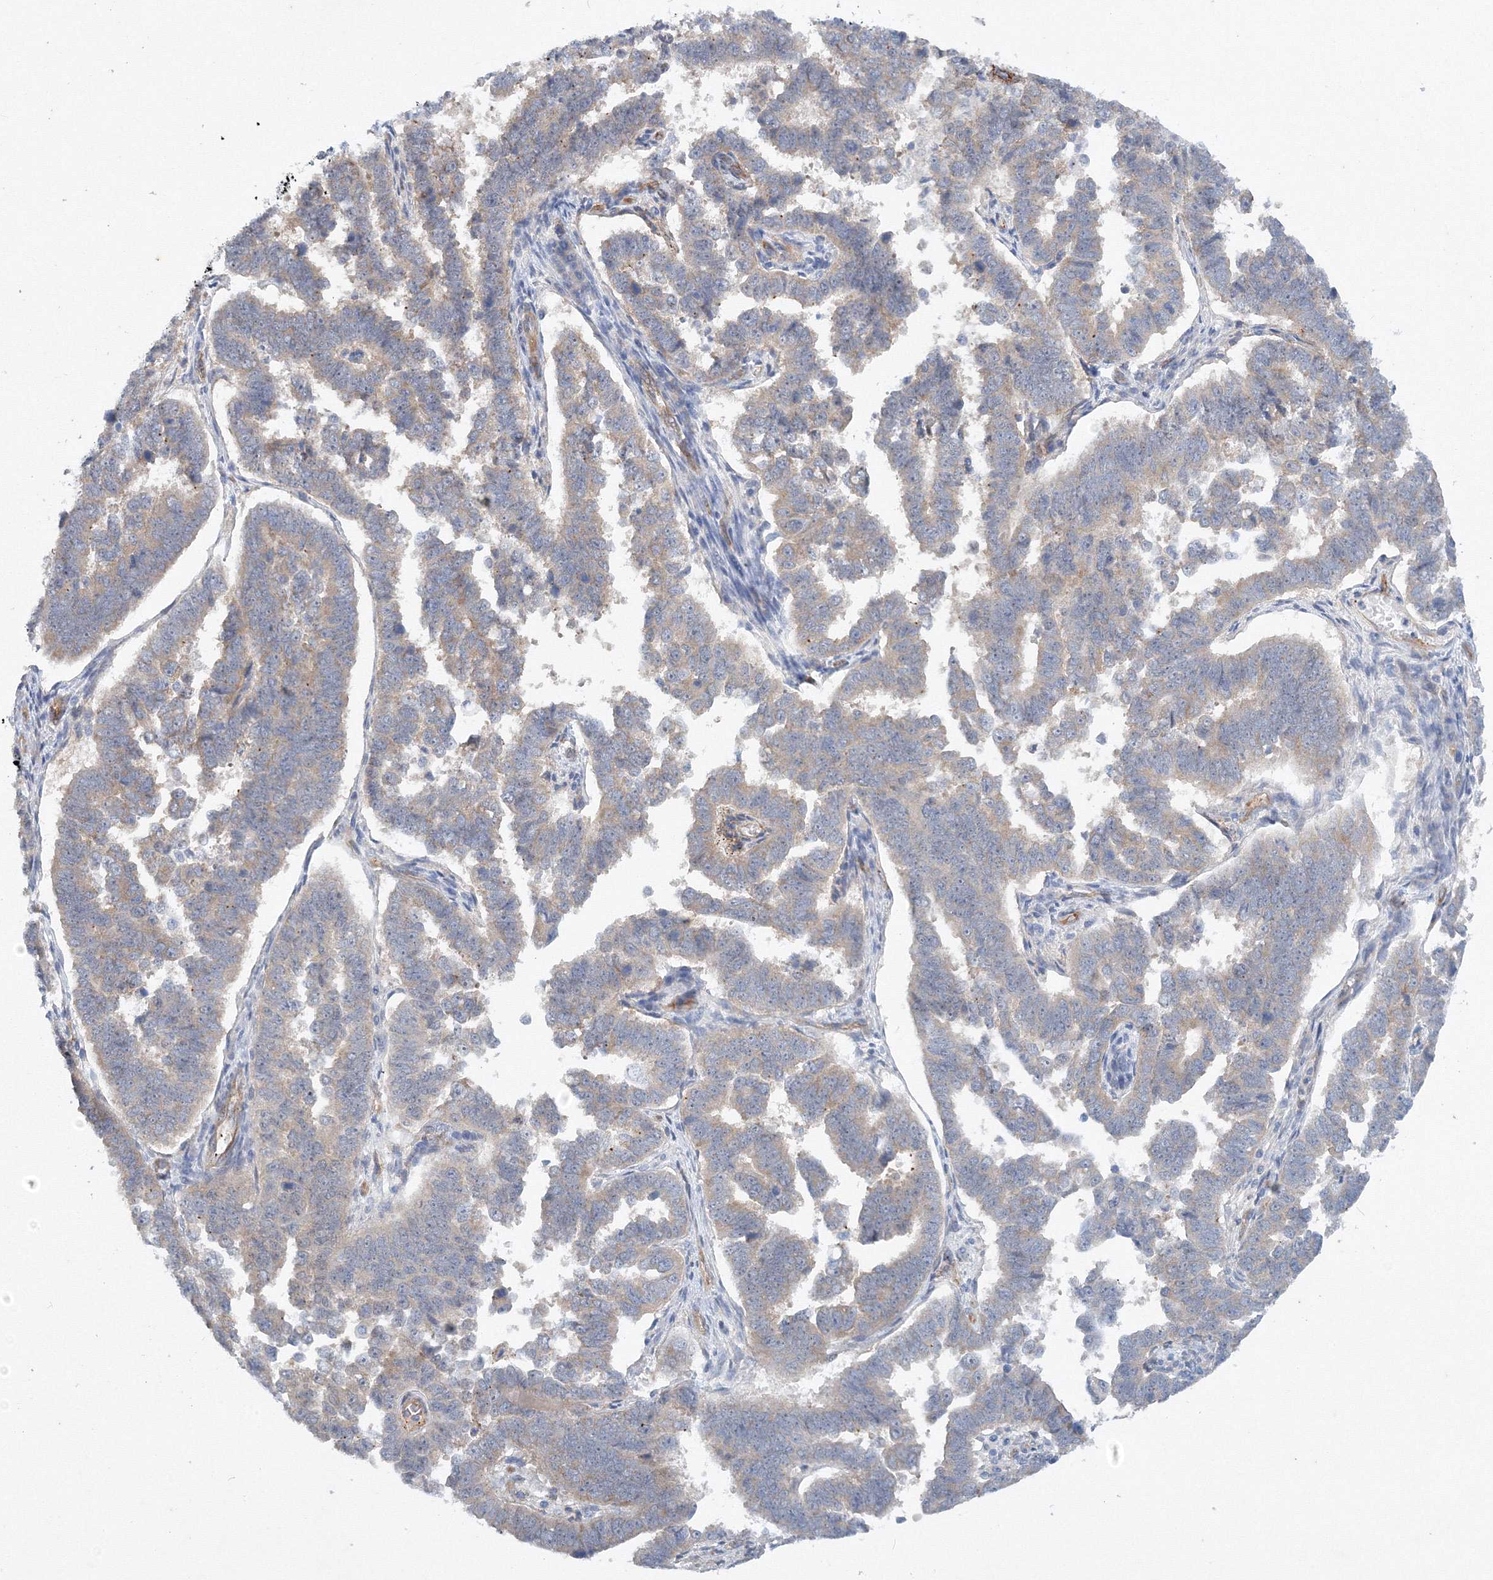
{"staining": {"intensity": "weak", "quantity": "<25%", "location": "cytoplasmic/membranous"}, "tissue": "endometrial cancer", "cell_type": "Tumor cells", "image_type": "cancer", "snomed": [{"axis": "morphology", "description": "Adenocarcinoma, NOS"}, {"axis": "topography", "description": "Endometrium"}], "caption": "Tumor cells are negative for protein expression in human endometrial adenocarcinoma. Nuclei are stained in blue.", "gene": "TANC1", "patient": {"sex": "female", "age": 75}}